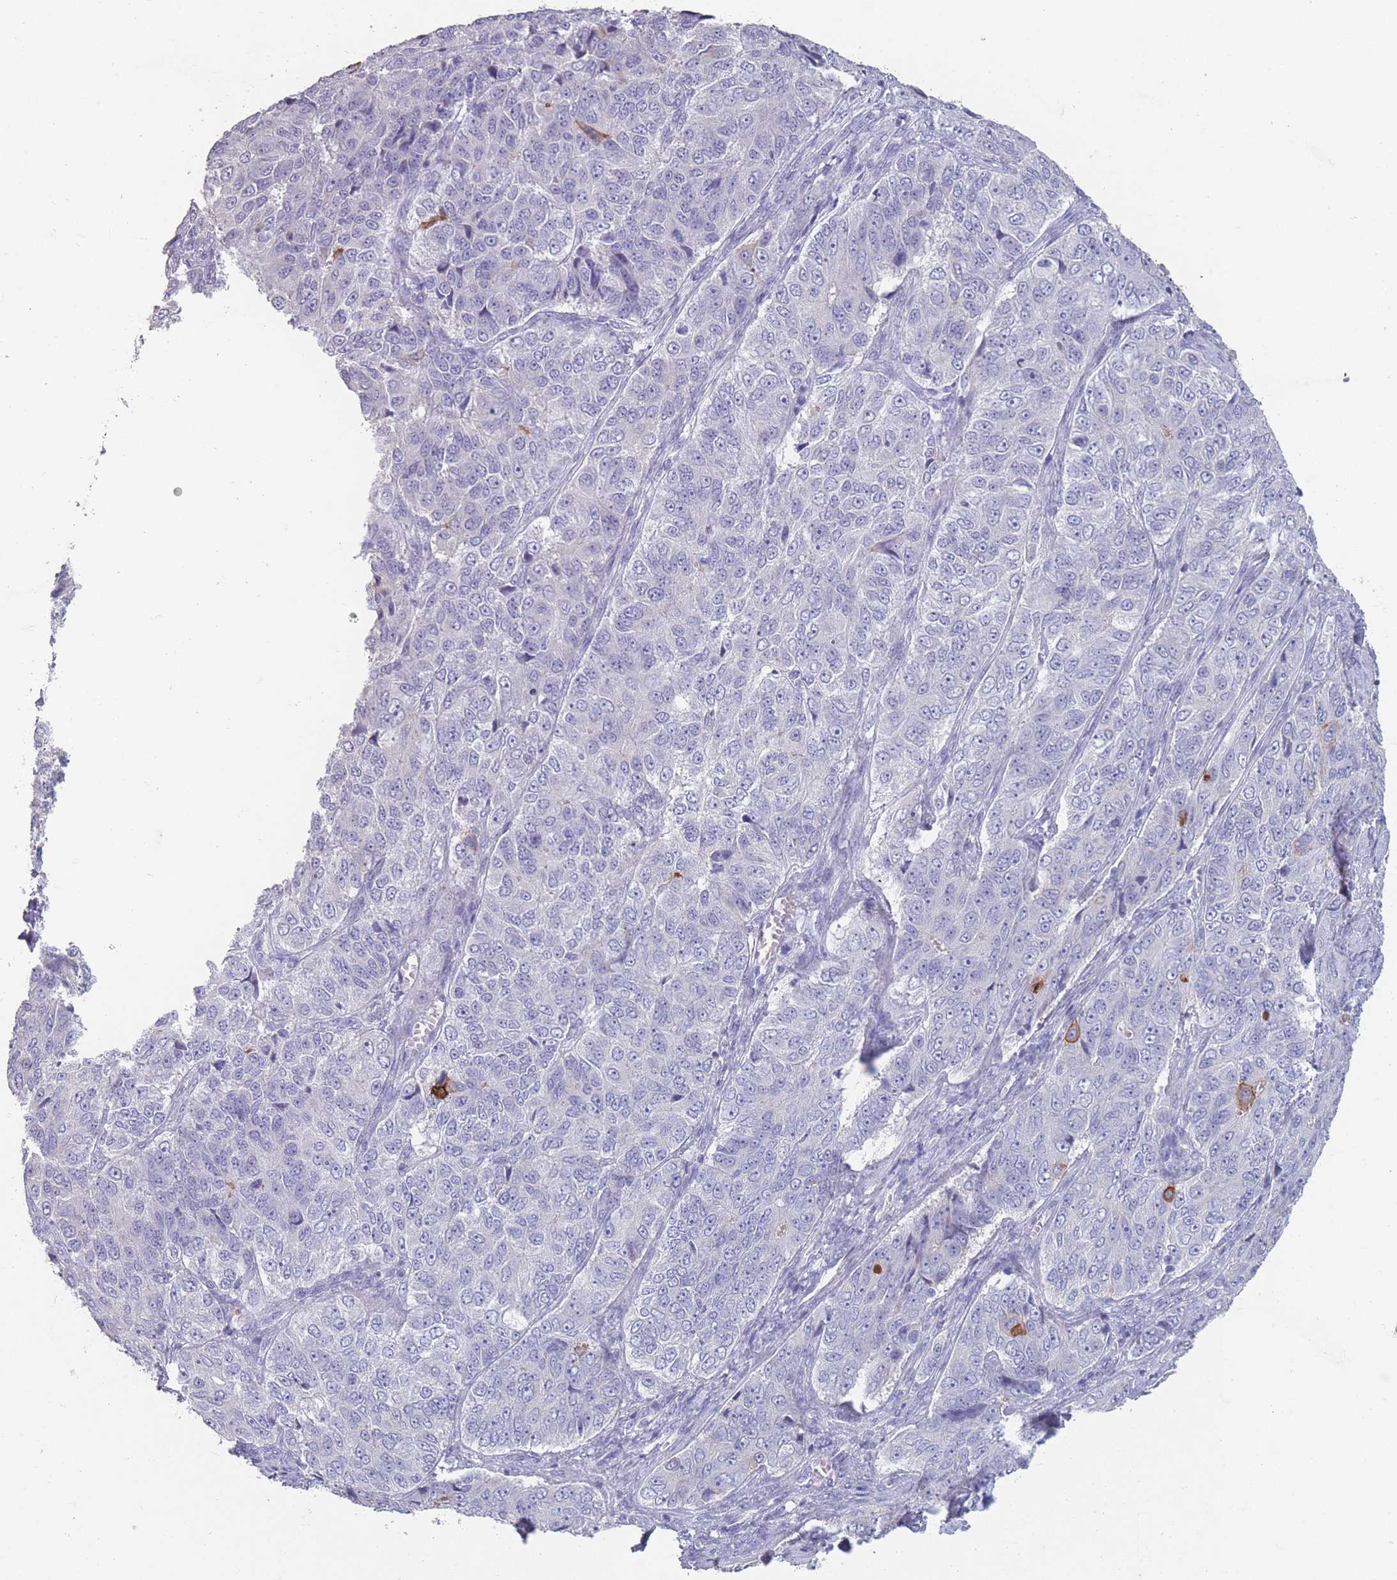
{"staining": {"intensity": "negative", "quantity": "none", "location": "none"}, "tissue": "ovarian cancer", "cell_type": "Tumor cells", "image_type": "cancer", "snomed": [{"axis": "morphology", "description": "Carcinoma, endometroid"}, {"axis": "topography", "description": "Ovary"}], "caption": "Immunohistochemistry (IHC) of human endometroid carcinoma (ovarian) shows no staining in tumor cells.", "gene": "RHBG", "patient": {"sex": "female", "age": 51}}